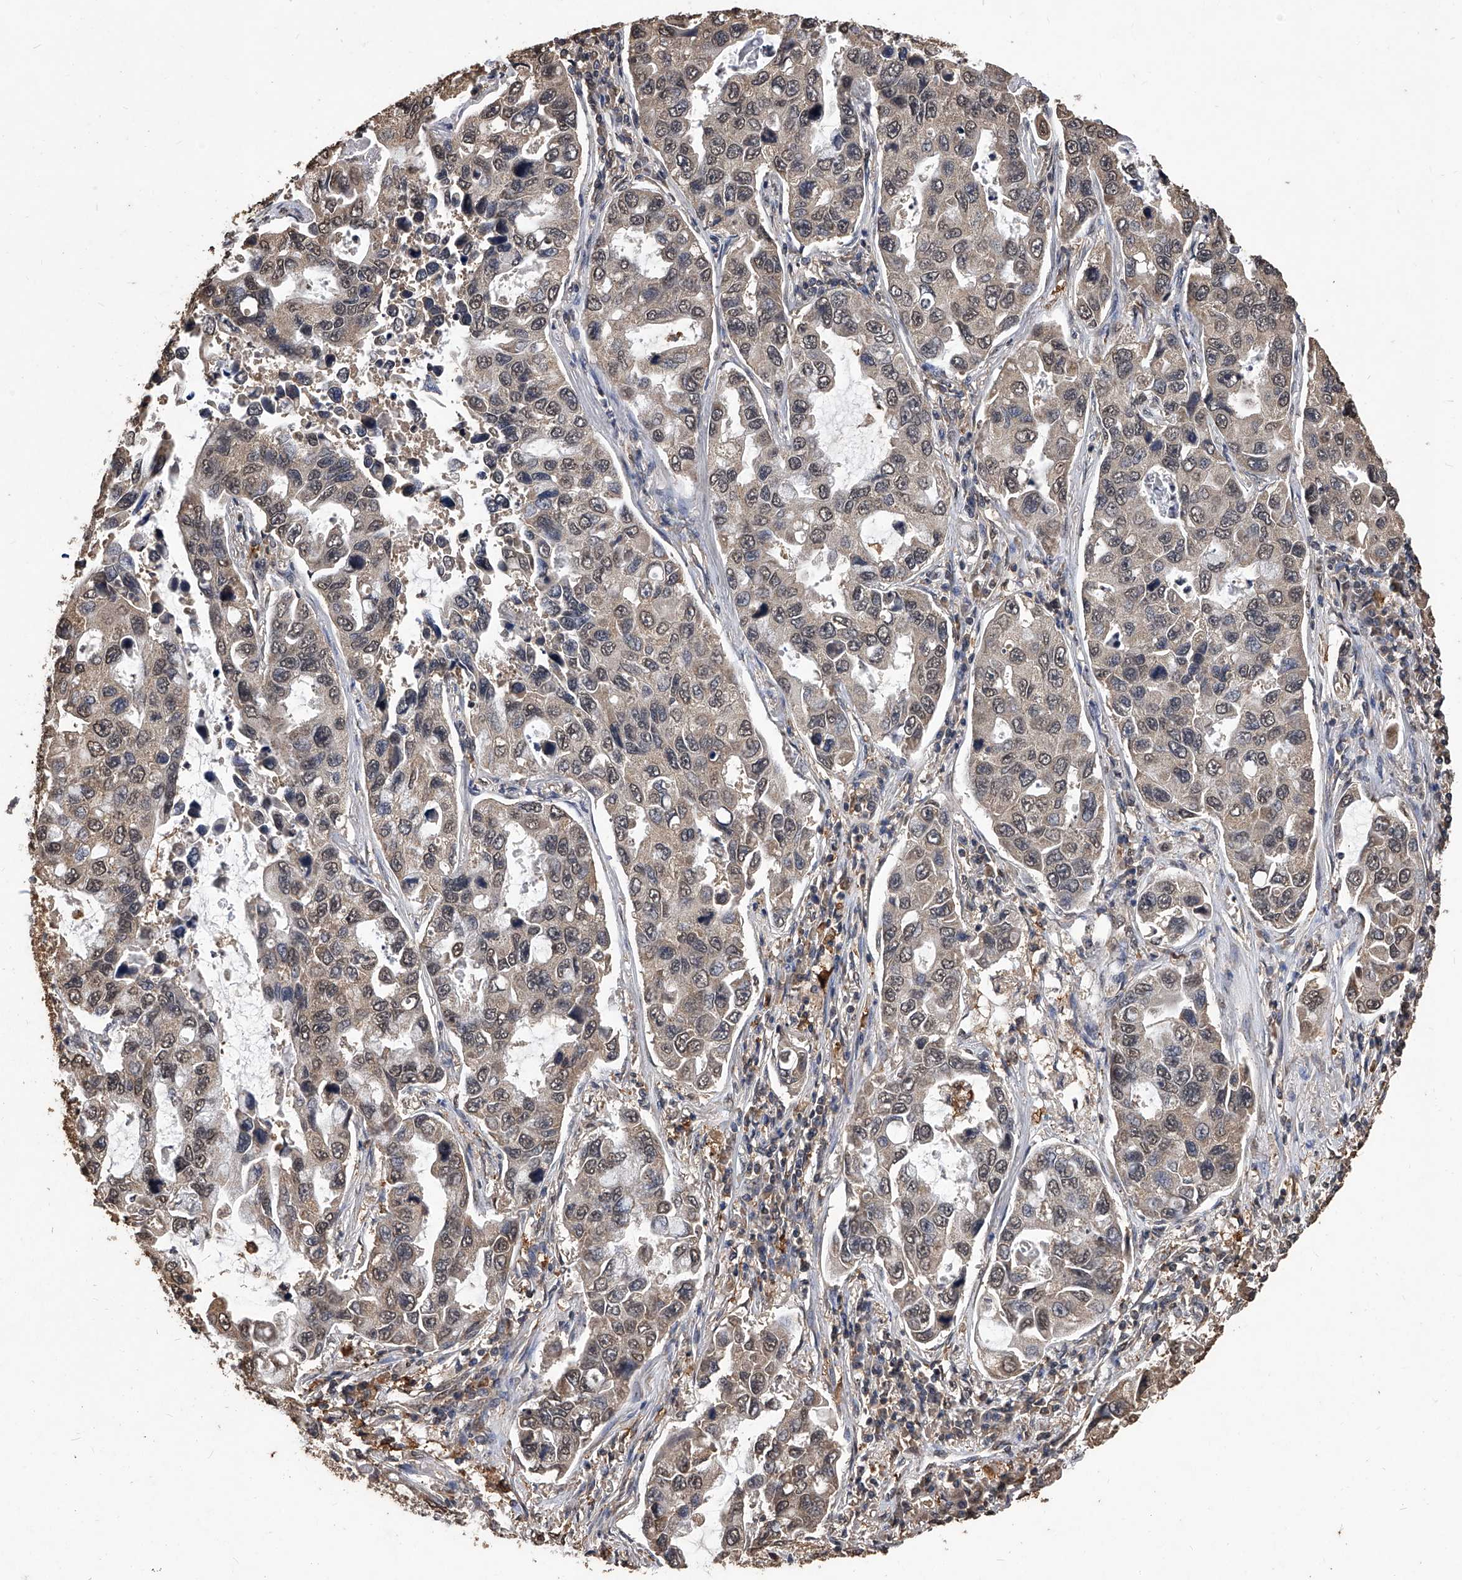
{"staining": {"intensity": "strong", "quantity": "25%-75%", "location": "nuclear"}, "tissue": "lung cancer", "cell_type": "Tumor cells", "image_type": "cancer", "snomed": [{"axis": "morphology", "description": "Adenocarcinoma, NOS"}, {"axis": "topography", "description": "Lung"}], "caption": "The image reveals a brown stain indicating the presence of a protein in the nuclear of tumor cells in lung adenocarcinoma. (Stains: DAB (3,3'-diaminobenzidine) in brown, nuclei in blue, Microscopy: brightfield microscopy at high magnification).", "gene": "FBXL4", "patient": {"sex": "male", "age": 64}}